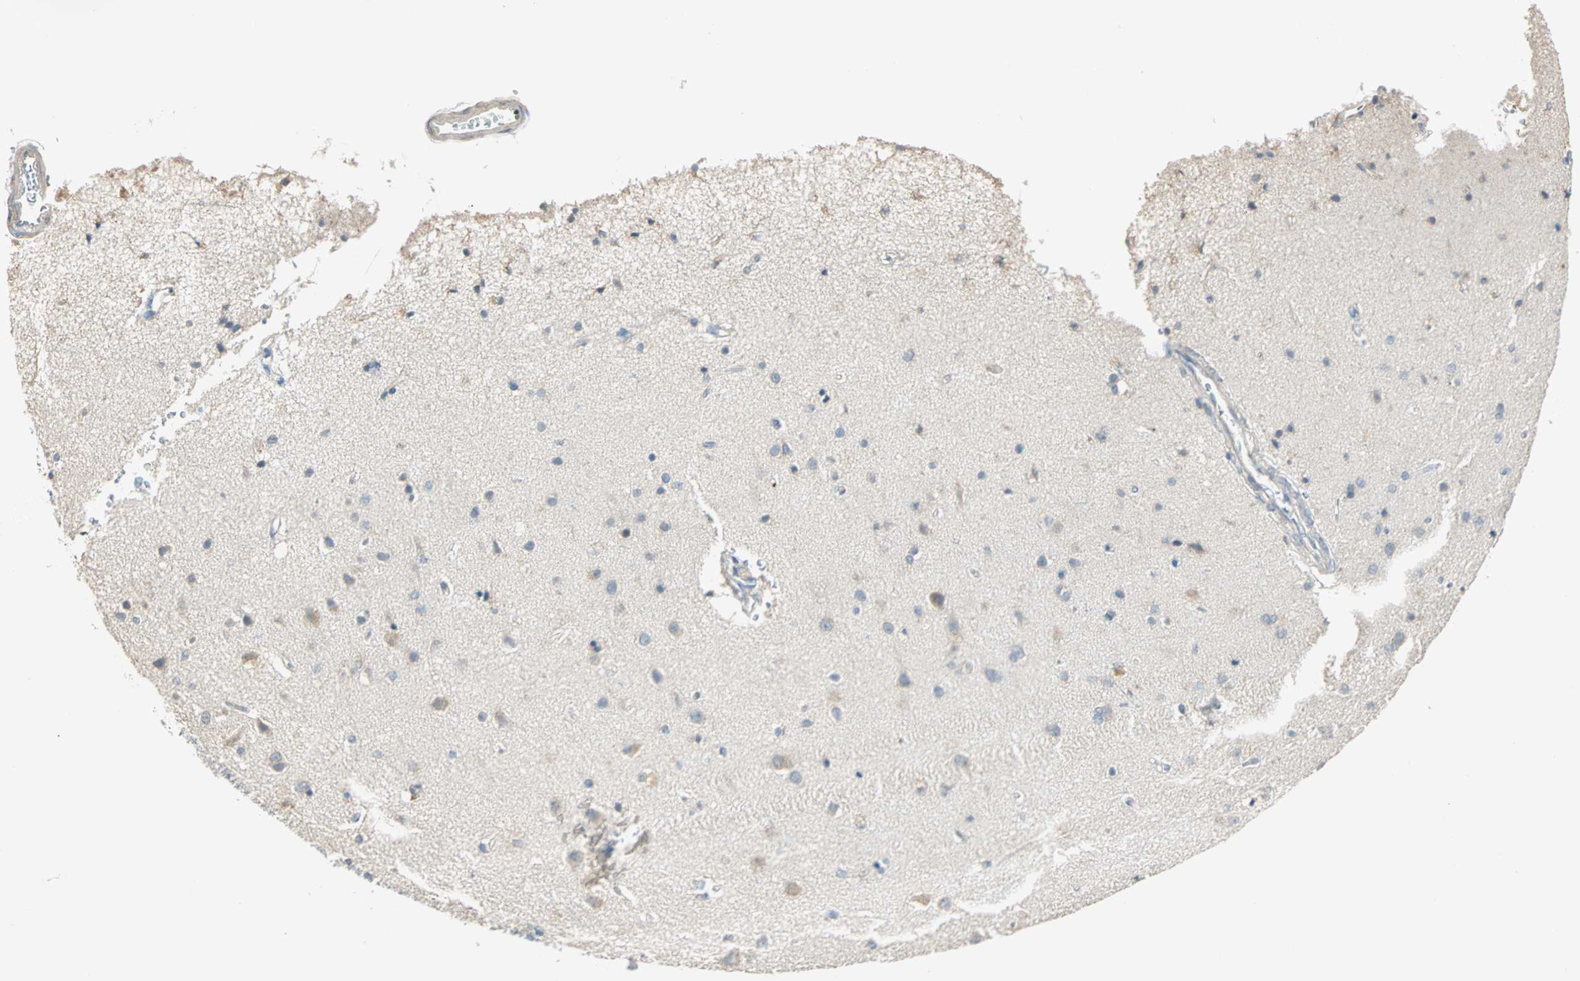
{"staining": {"intensity": "negative", "quantity": "none", "location": "none"}, "tissue": "cerebral cortex", "cell_type": "Endothelial cells", "image_type": "normal", "snomed": [{"axis": "morphology", "description": "Normal tissue, NOS"}, {"axis": "topography", "description": "Cerebral cortex"}], "caption": "An immunohistochemistry (IHC) photomicrograph of unremarkable cerebral cortex is shown. There is no staining in endothelial cells of cerebral cortex. The staining is performed using DAB brown chromogen with nuclei counter-stained in using hematoxylin.", "gene": "RAD18", "patient": {"sex": "female", "age": 54}}